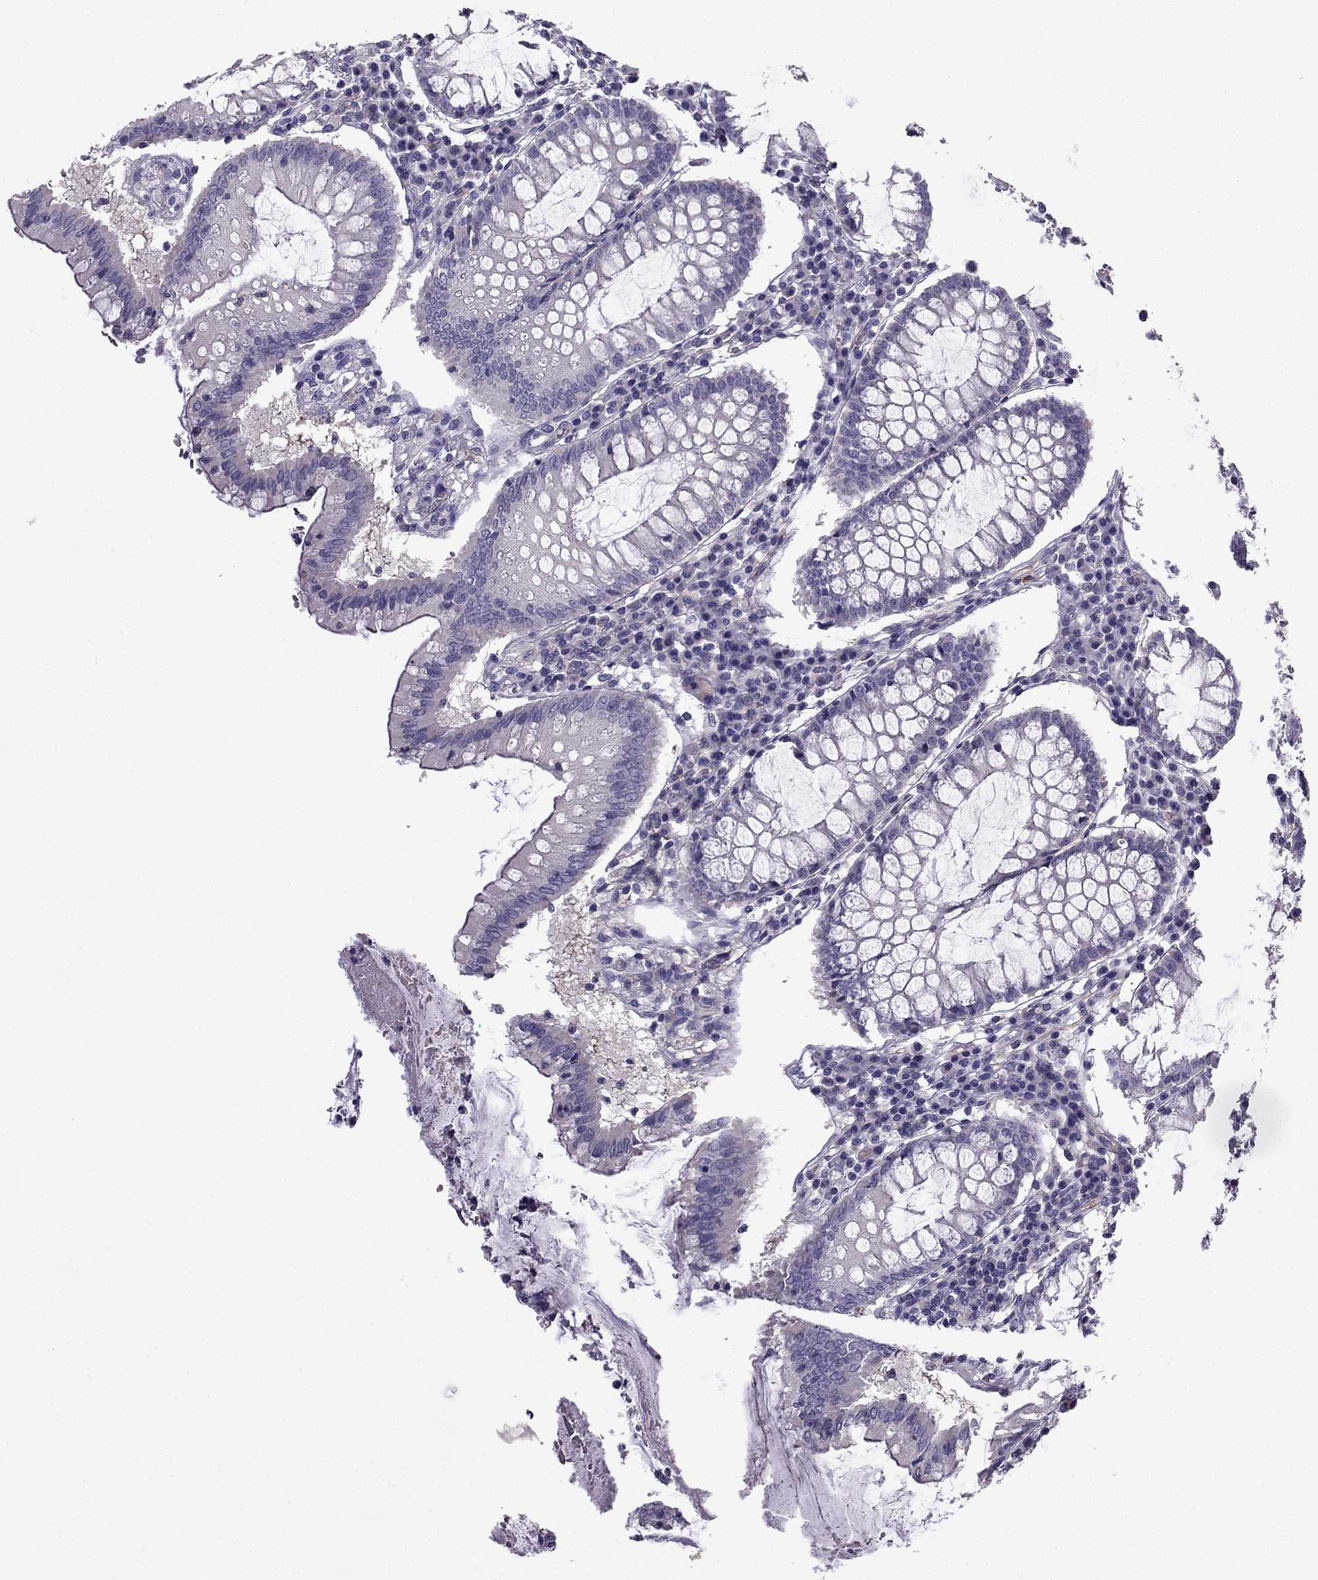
{"staining": {"intensity": "negative", "quantity": "none", "location": "none"}, "tissue": "colorectal cancer", "cell_type": "Tumor cells", "image_type": "cancer", "snomed": [{"axis": "morphology", "description": "Adenocarcinoma, NOS"}, {"axis": "topography", "description": "Colon"}], "caption": "Immunohistochemical staining of human colorectal cancer displays no significant expression in tumor cells.", "gene": "SYT5", "patient": {"sex": "female", "age": 70}}